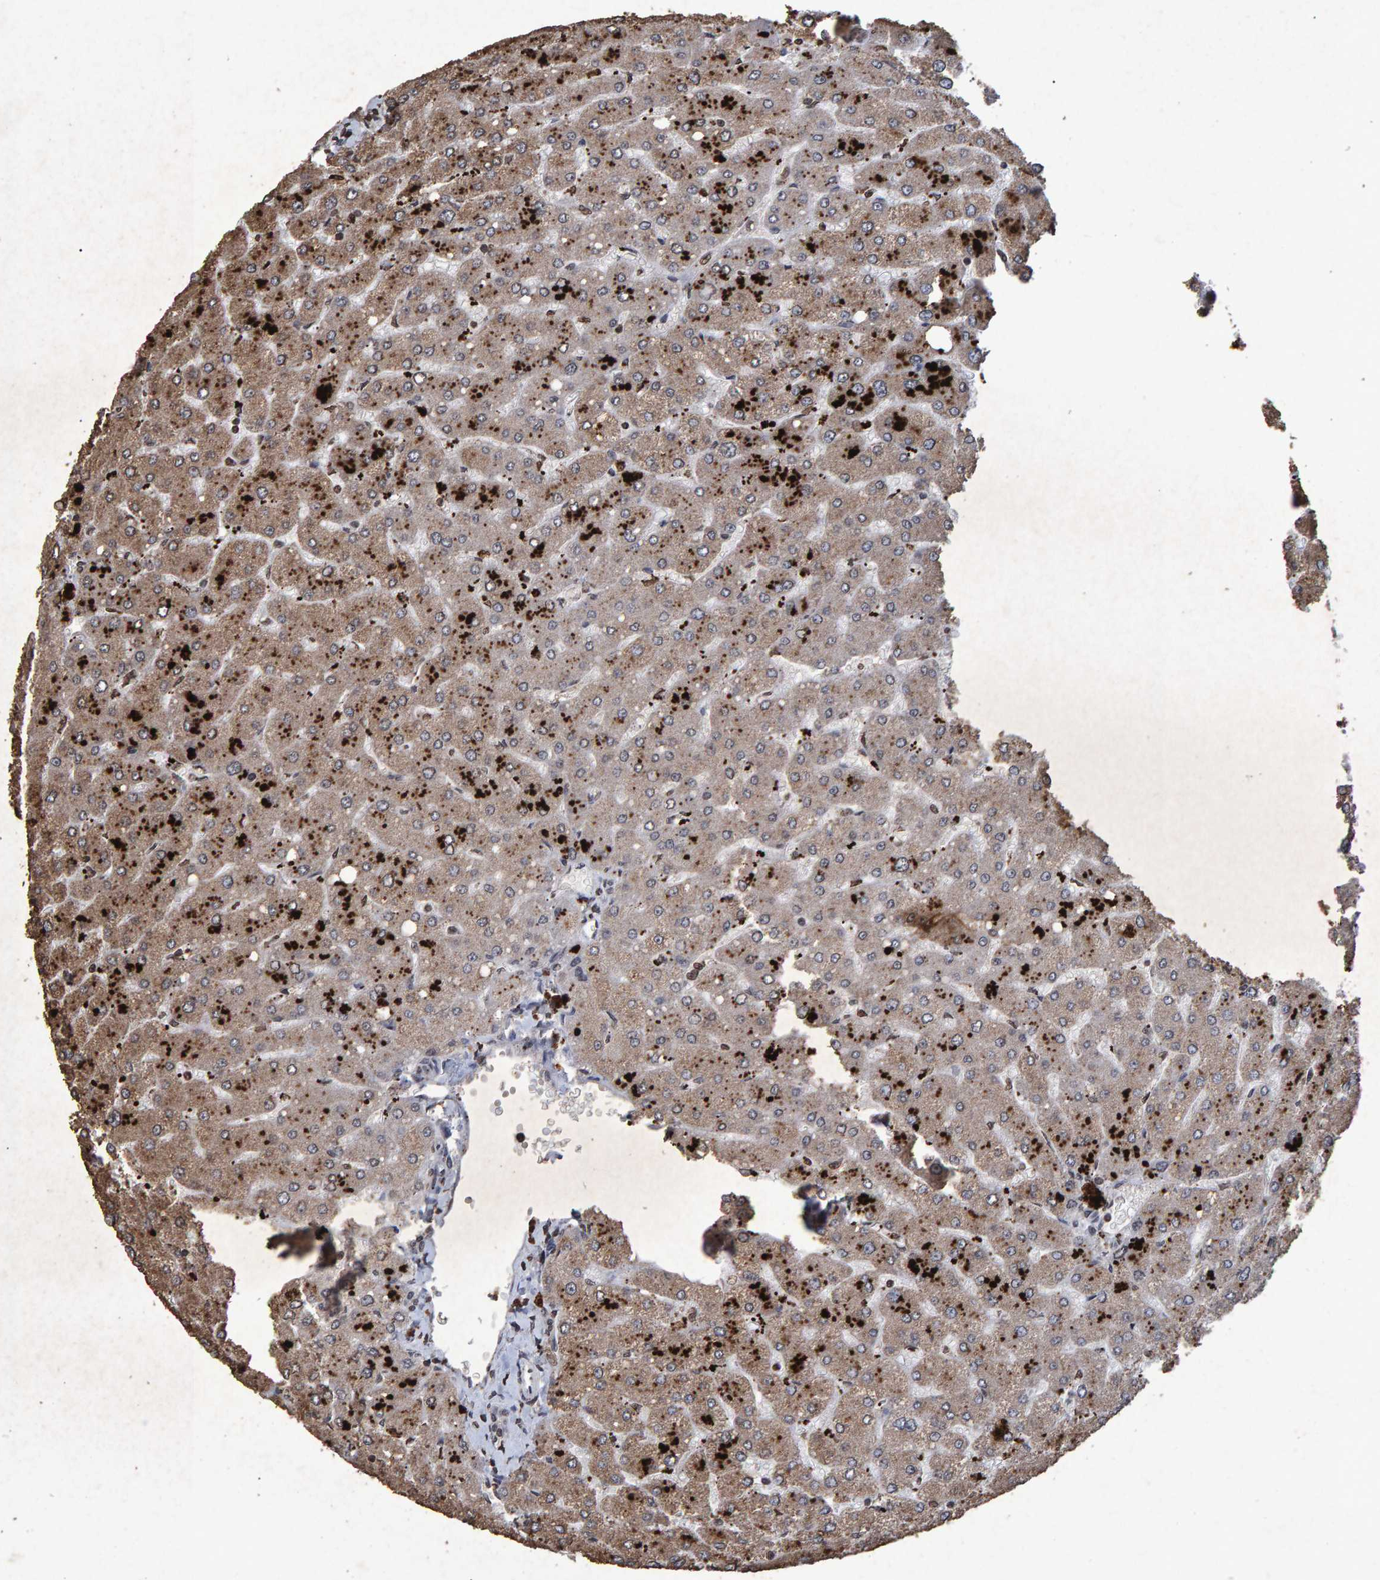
{"staining": {"intensity": "negative", "quantity": "none", "location": "none"}, "tissue": "liver", "cell_type": "Cholangiocytes", "image_type": "normal", "snomed": [{"axis": "morphology", "description": "Normal tissue, NOS"}, {"axis": "topography", "description": "Liver"}], "caption": "Immunohistochemistry (IHC) micrograph of normal liver: liver stained with DAB demonstrates no significant protein positivity in cholangiocytes.", "gene": "GALC", "patient": {"sex": "male", "age": 55}}